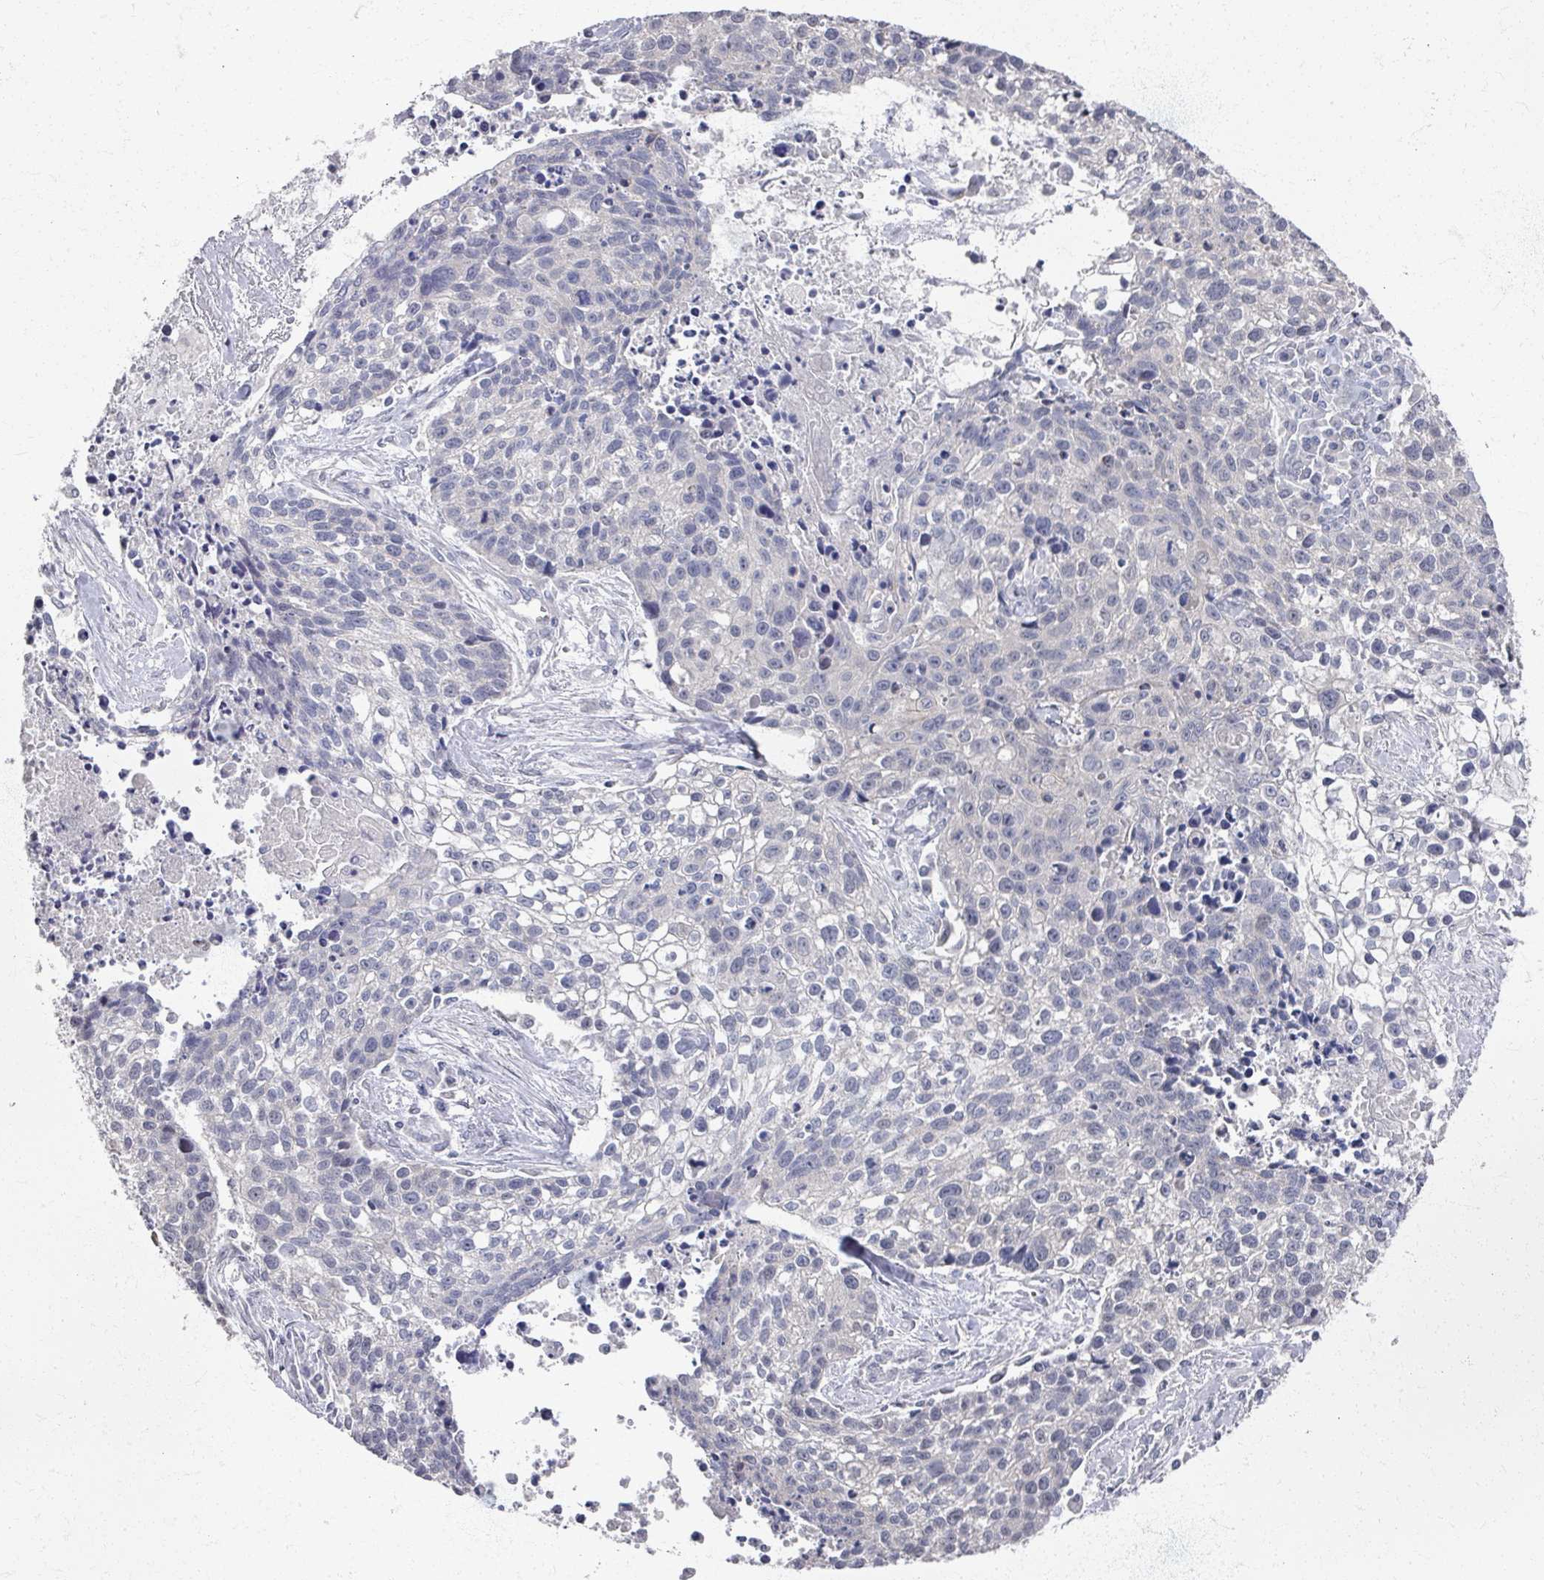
{"staining": {"intensity": "negative", "quantity": "none", "location": "none"}, "tissue": "lung cancer", "cell_type": "Tumor cells", "image_type": "cancer", "snomed": [{"axis": "morphology", "description": "Squamous cell carcinoma, NOS"}, {"axis": "topography", "description": "Lung"}], "caption": "Tumor cells are negative for brown protein staining in lung cancer. The staining was performed using DAB to visualize the protein expression in brown, while the nuclei were stained in blue with hematoxylin (Magnification: 20x).", "gene": "TTYH3", "patient": {"sex": "male", "age": 74}}